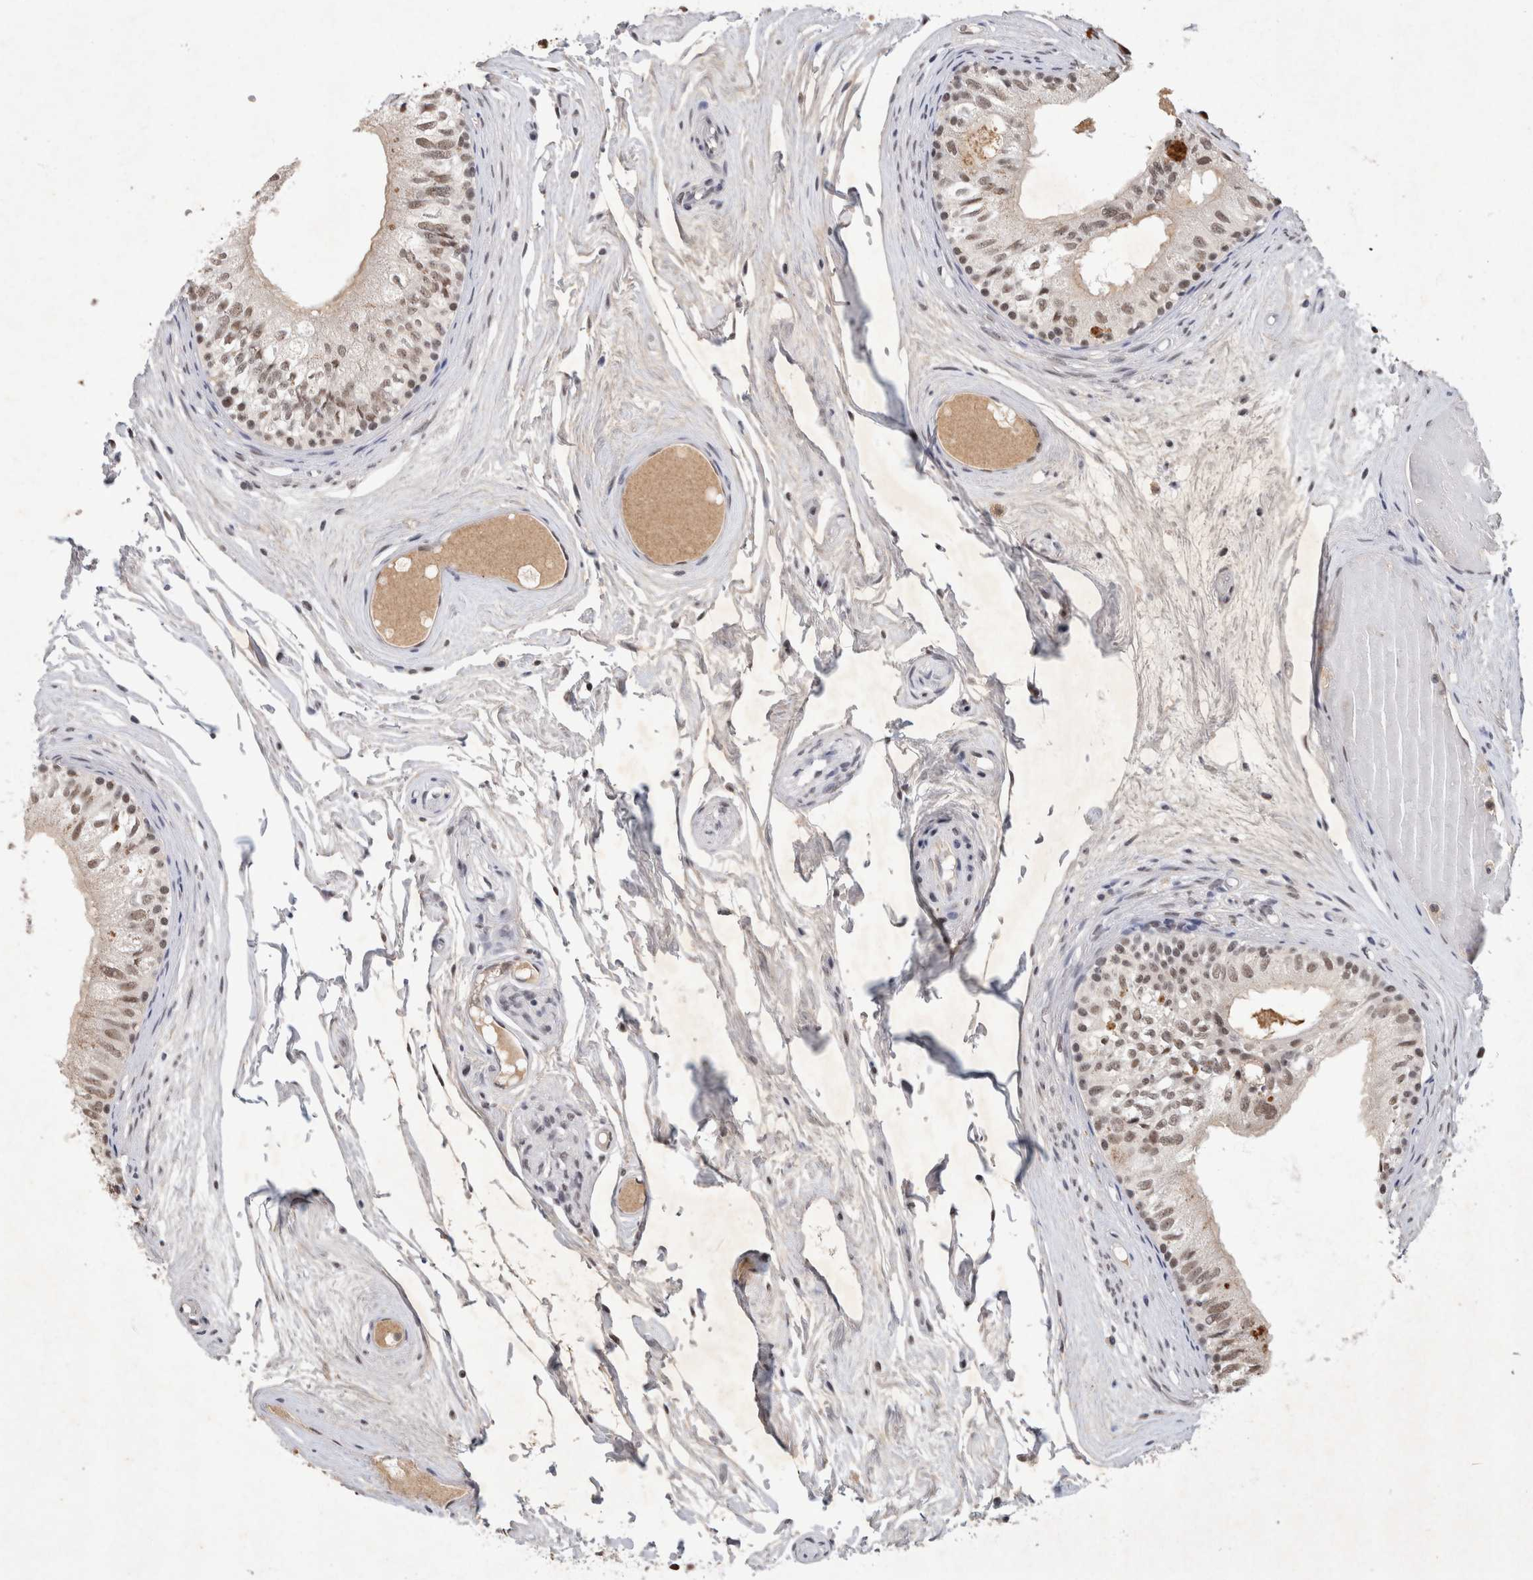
{"staining": {"intensity": "weak", "quantity": ">75%", "location": "nuclear"}, "tissue": "epididymis", "cell_type": "Glandular cells", "image_type": "normal", "snomed": [{"axis": "morphology", "description": "Normal tissue, NOS"}, {"axis": "topography", "description": "Epididymis"}], "caption": "Immunohistochemistry (IHC) of benign human epididymis shows low levels of weak nuclear expression in approximately >75% of glandular cells.", "gene": "XRCC5", "patient": {"sex": "male", "age": 79}}